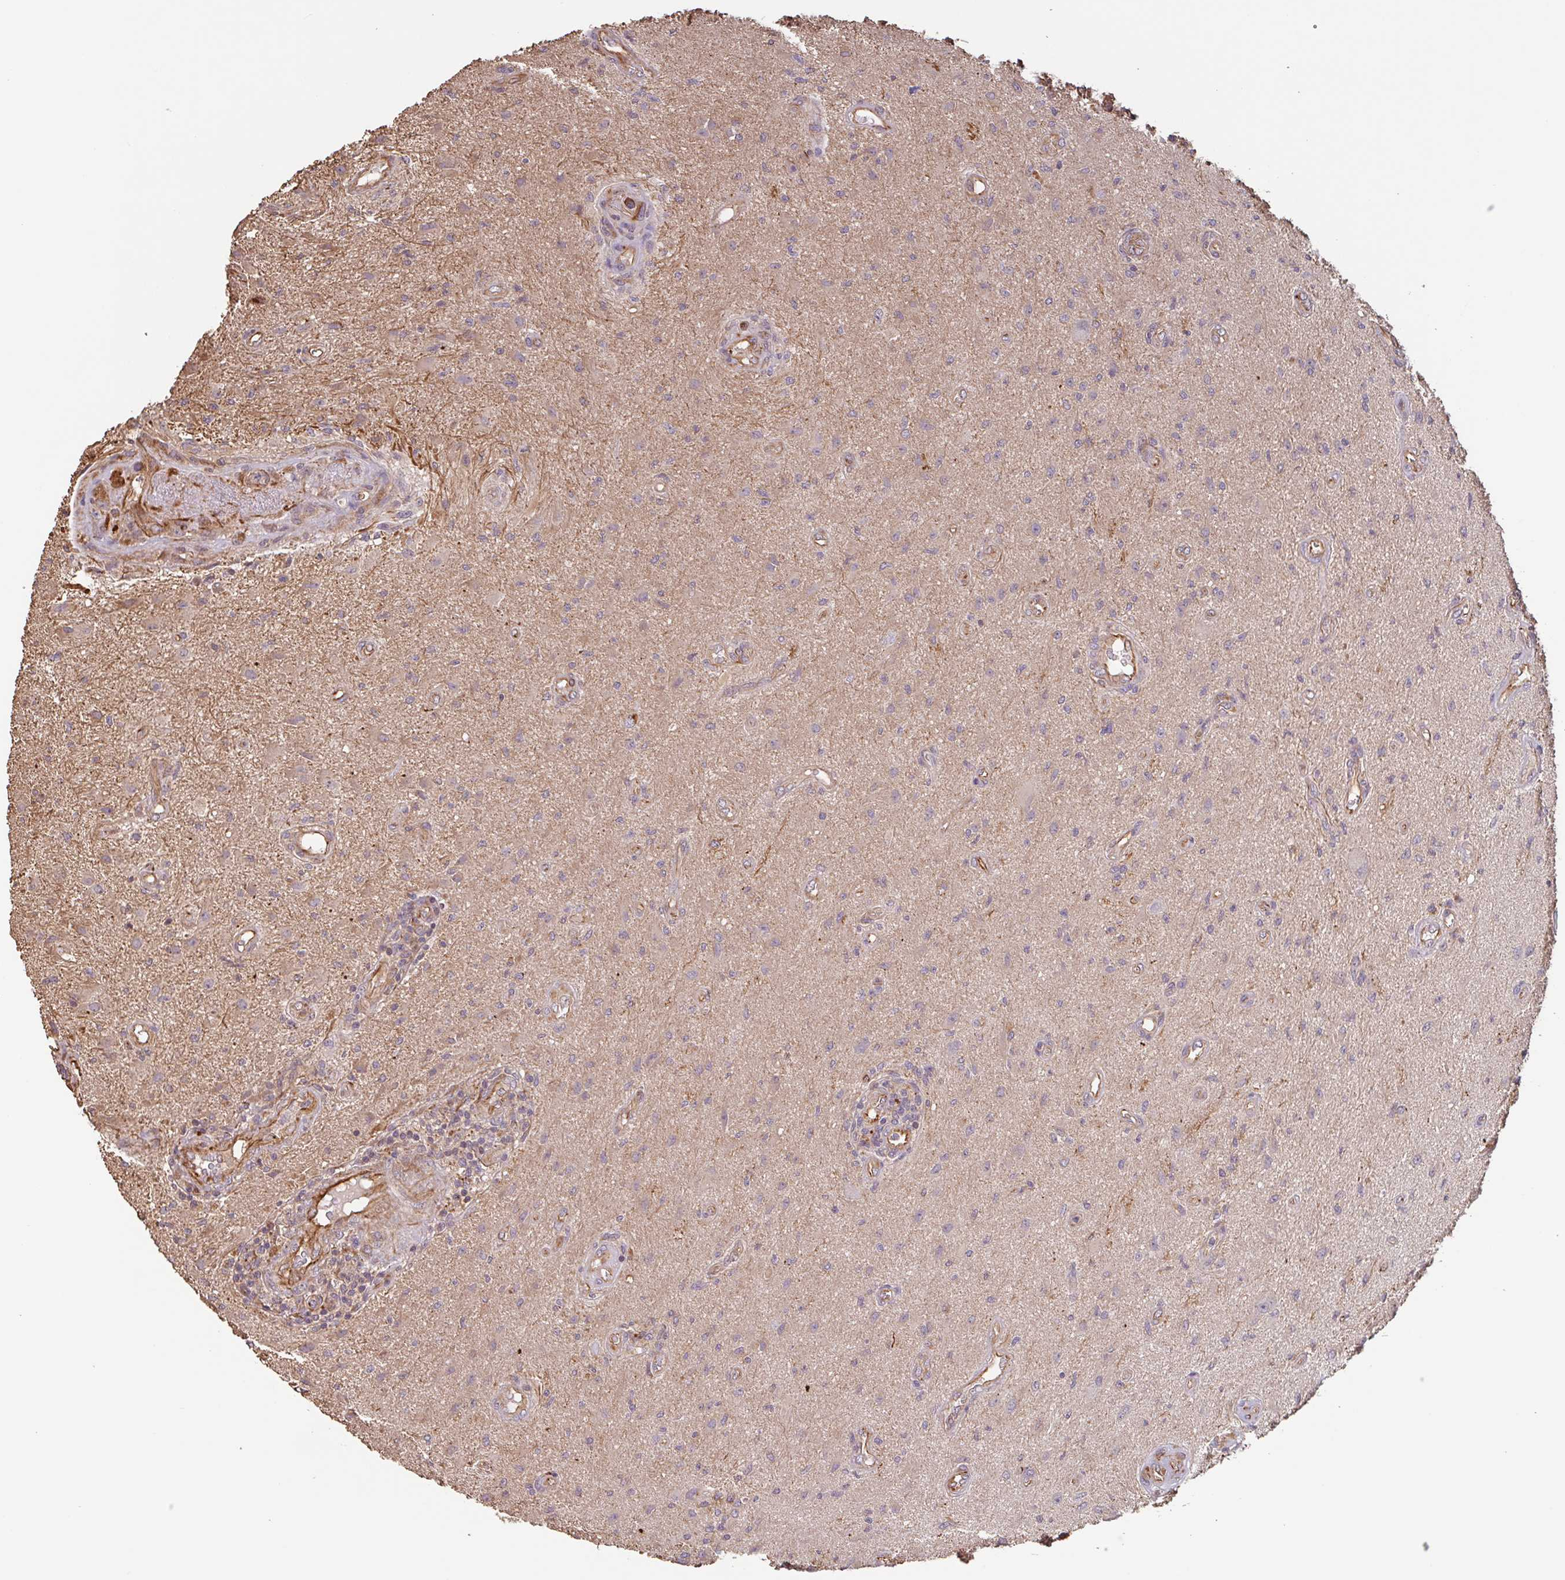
{"staining": {"intensity": "negative", "quantity": "none", "location": "none"}, "tissue": "glioma", "cell_type": "Tumor cells", "image_type": "cancer", "snomed": [{"axis": "morphology", "description": "Glioma, malignant, High grade"}, {"axis": "topography", "description": "Brain"}], "caption": "Human malignant glioma (high-grade) stained for a protein using immunohistochemistry (IHC) demonstrates no positivity in tumor cells.", "gene": "ZNF790", "patient": {"sex": "male", "age": 67}}